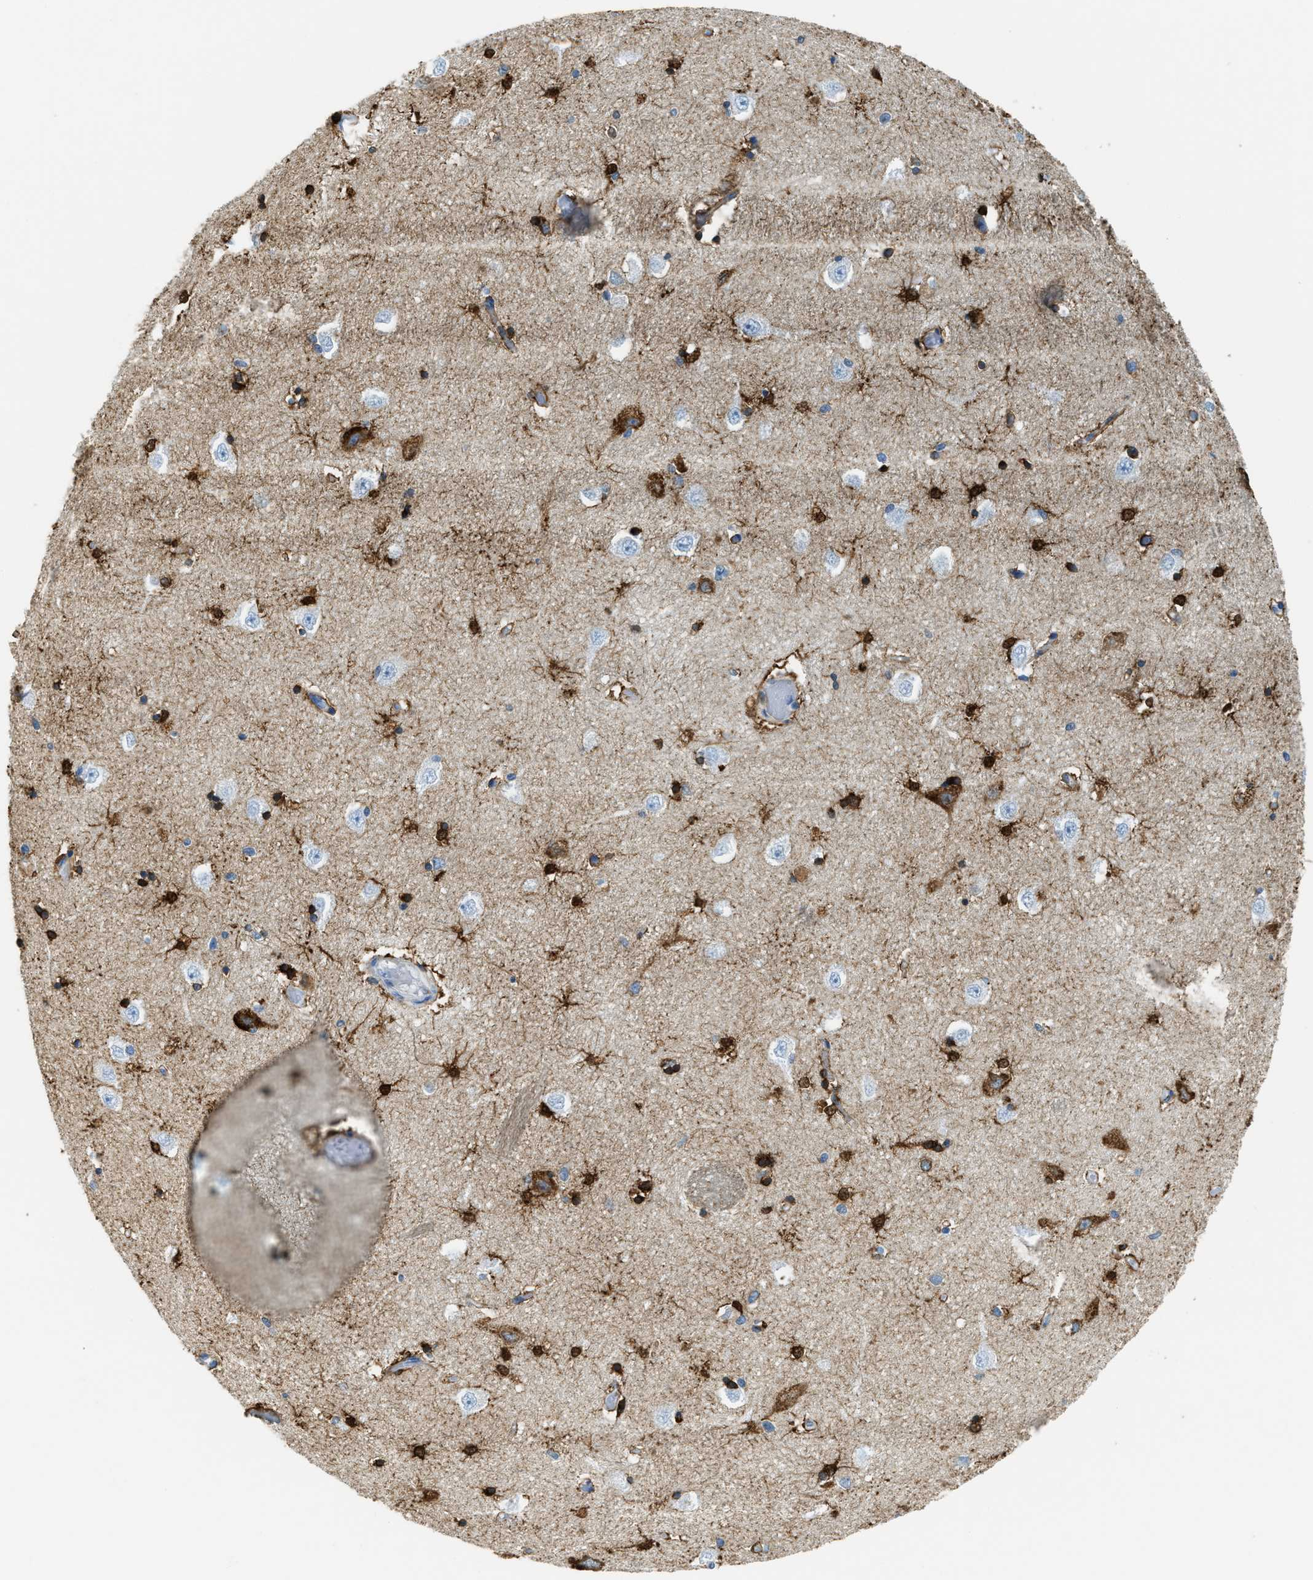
{"staining": {"intensity": "strong", "quantity": ">75%", "location": "cytoplasmic/membranous"}, "tissue": "hippocampus", "cell_type": "Glial cells", "image_type": "normal", "snomed": [{"axis": "morphology", "description": "Normal tissue, NOS"}, {"axis": "topography", "description": "Hippocampus"}], "caption": "A high amount of strong cytoplasmic/membranous staining is identified in about >75% of glial cells in unremarkable hippocampus.", "gene": "MATCAP2", "patient": {"sex": "male", "age": 45}}